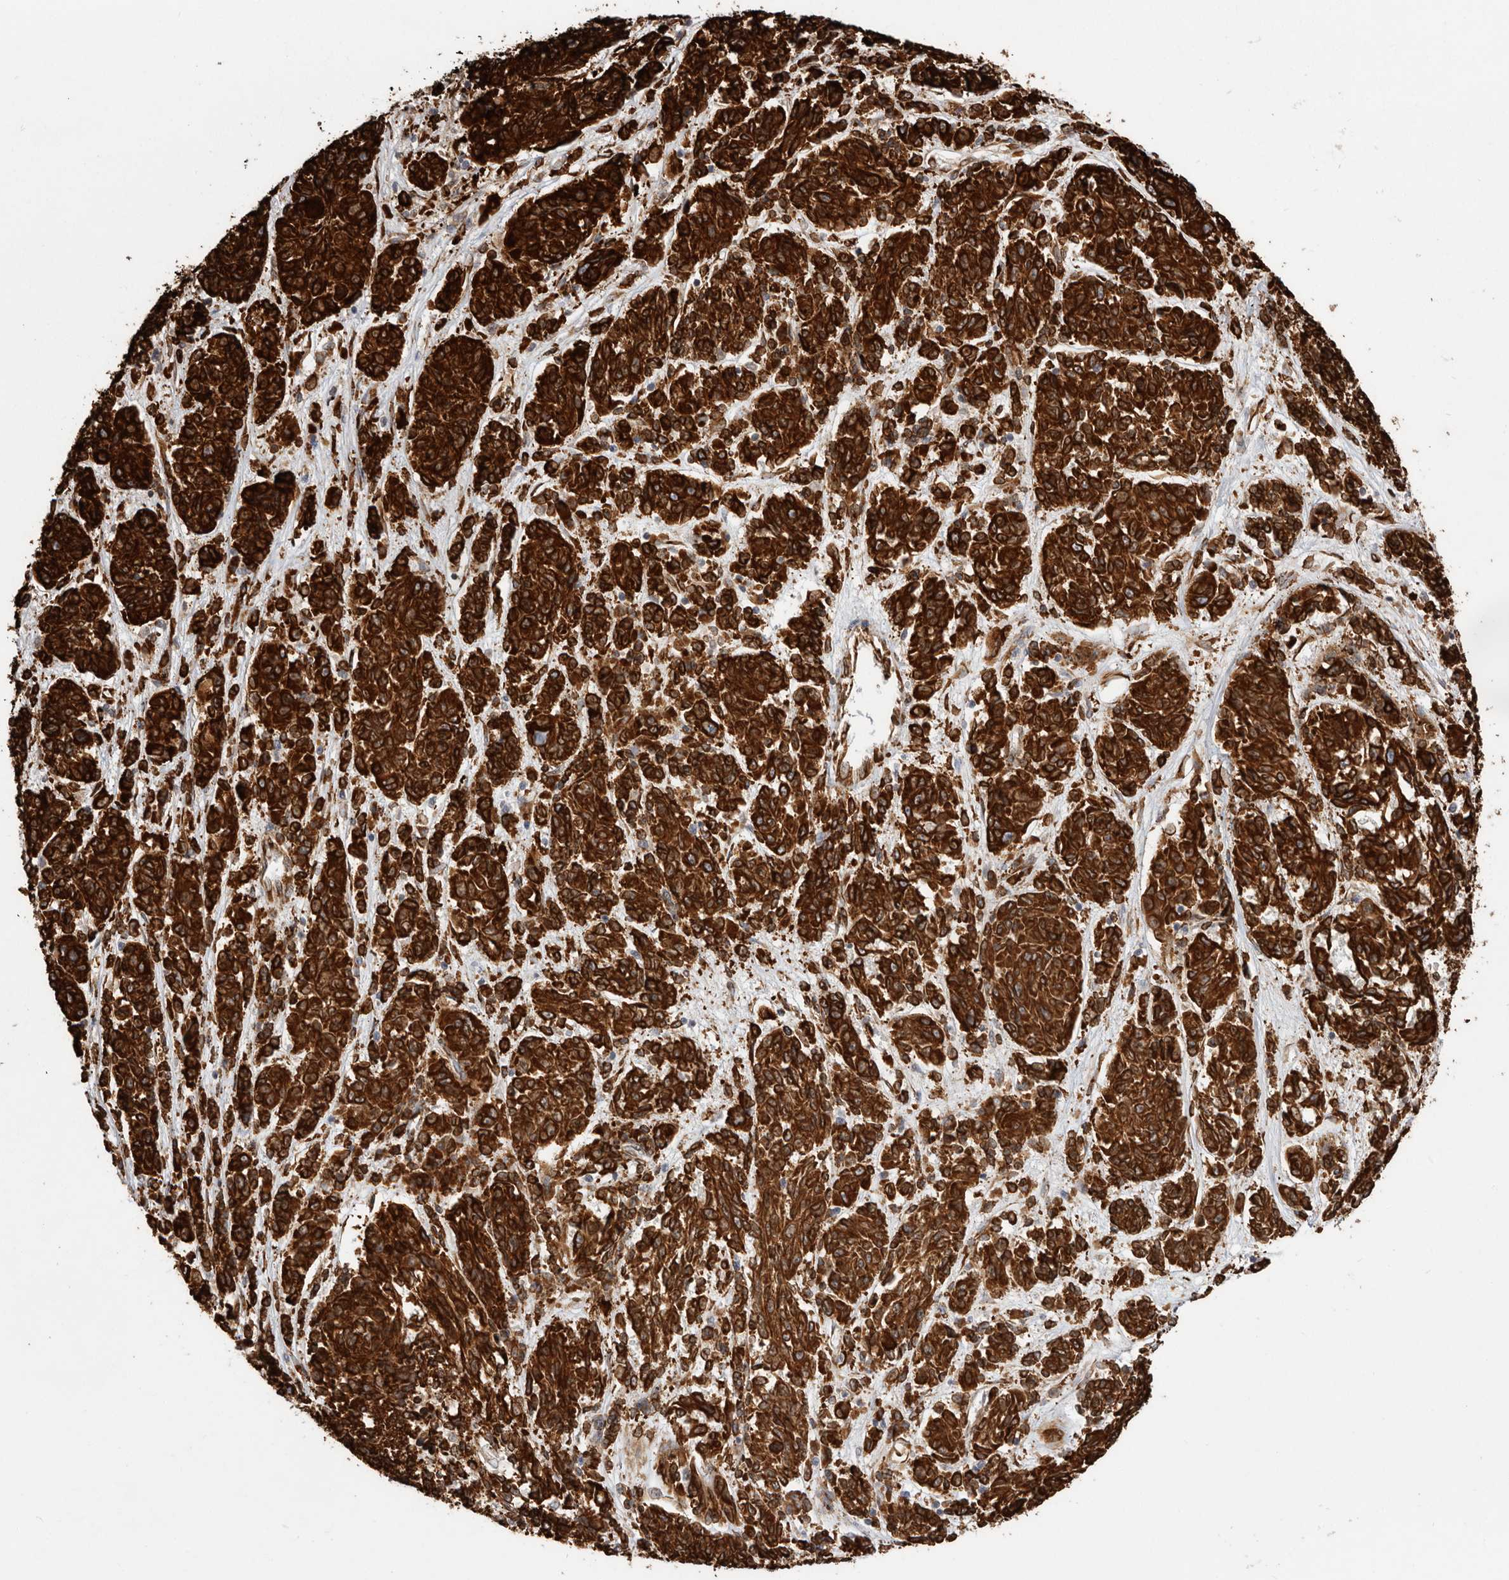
{"staining": {"intensity": "strong", "quantity": ">75%", "location": "cytoplasmic/membranous"}, "tissue": "melanoma", "cell_type": "Tumor cells", "image_type": "cancer", "snomed": [{"axis": "morphology", "description": "Malignant melanoma, NOS"}, {"axis": "topography", "description": "Skin"}], "caption": "Melanoma stained for a protein (brown) shows strong cytoplasmic/membranous positive staining in approximately >75% of tumor cells.", "gene": "WDTC1", "patient": {"sex": "male", "age": 53}}